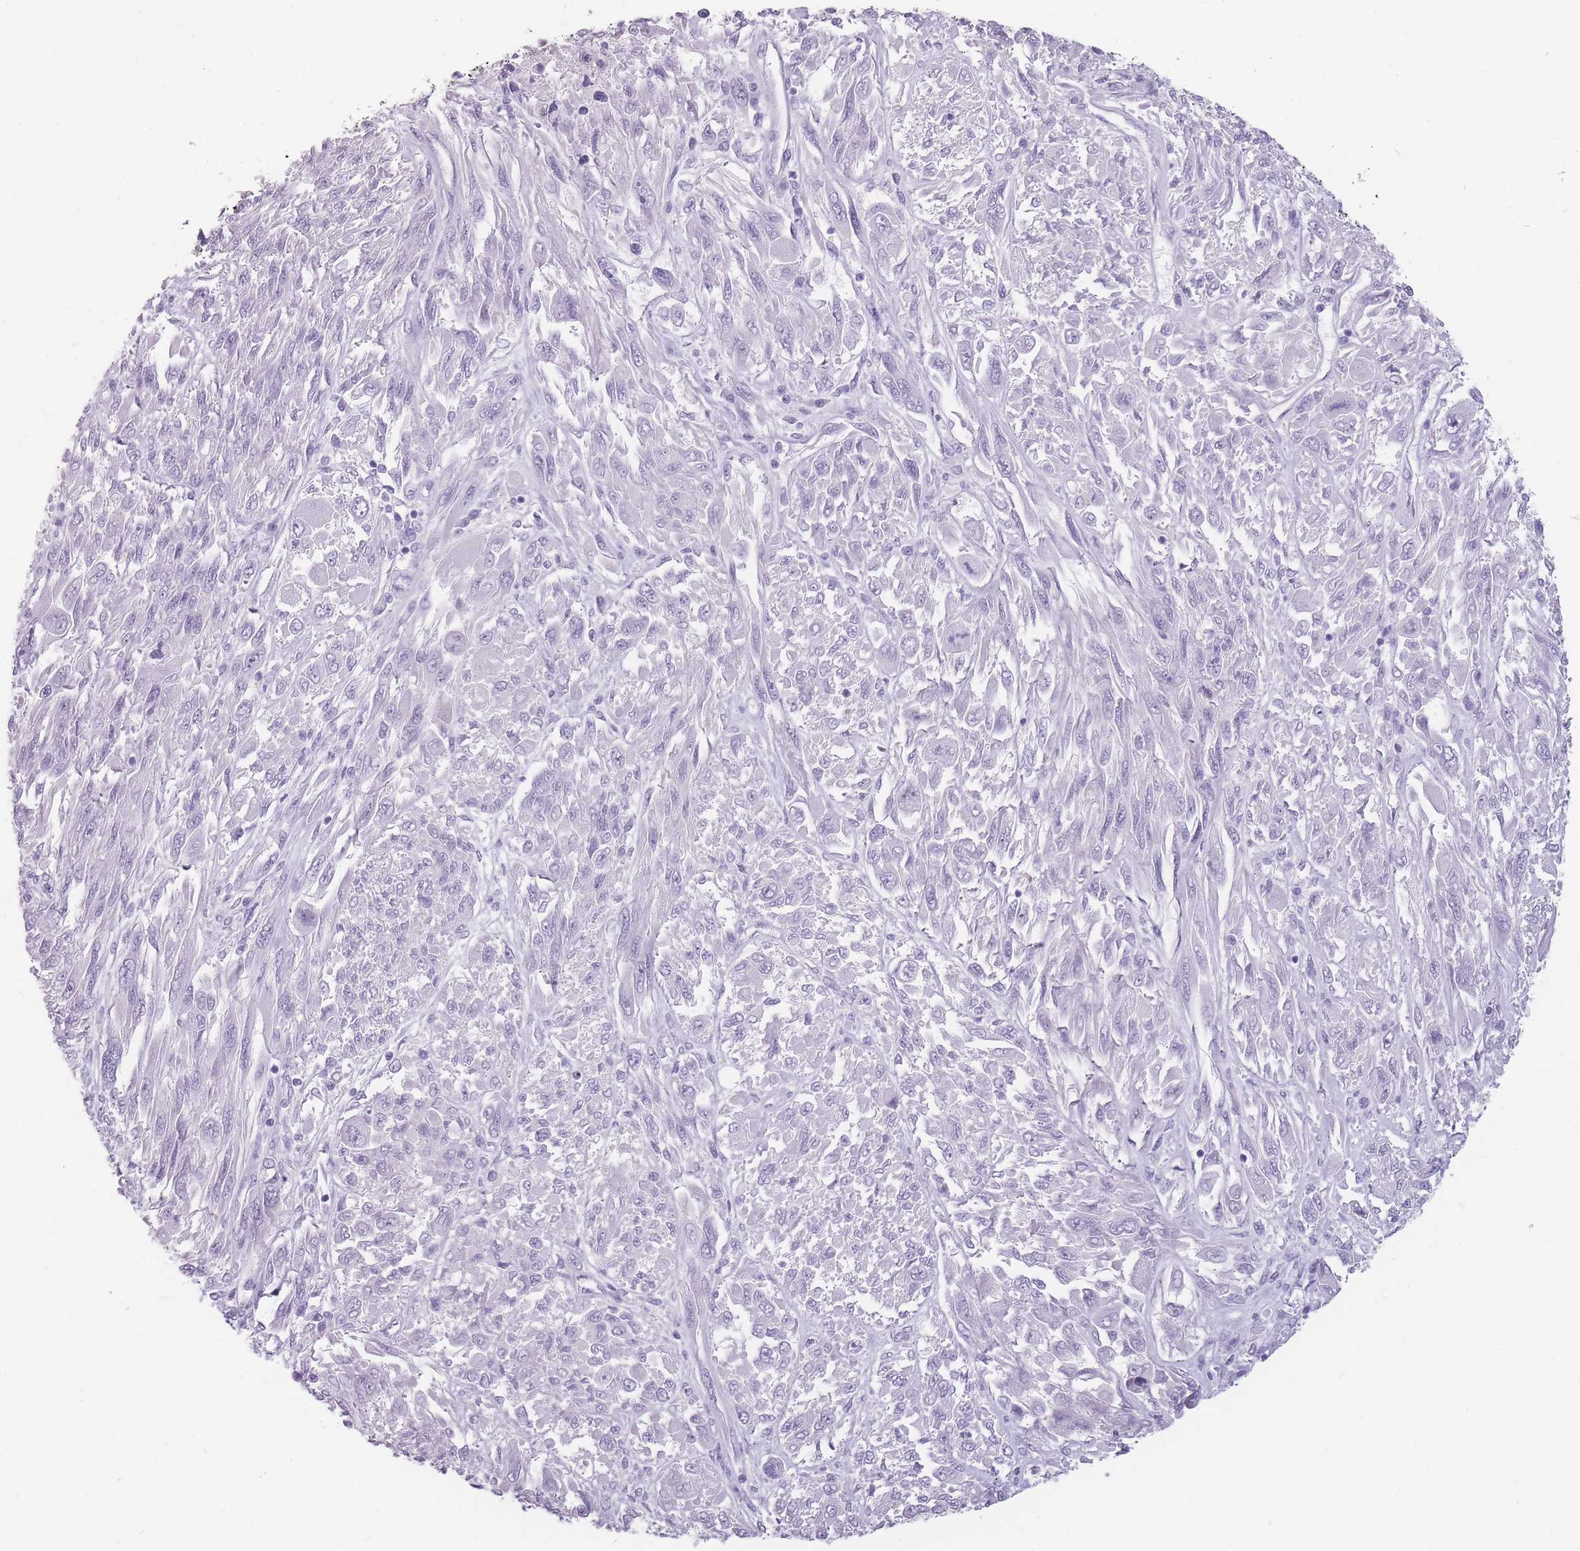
{"staining": {"intensity": "negative", "quantity": "none", "location": "none"}, "tissue": "melanoma", "cell_type": "Tumor cells", "image_type": "cancer", "snomed": [{"axis": "morphology", "description": "Malignant melanoma, NOS"}, {"axis": "topography", "description": "Skin"}], "caption": "The image reveals no significant staining in tumor cells of melanoma.", "gene": "CCNO", "patient": {"sex": "female", "age": 91}}